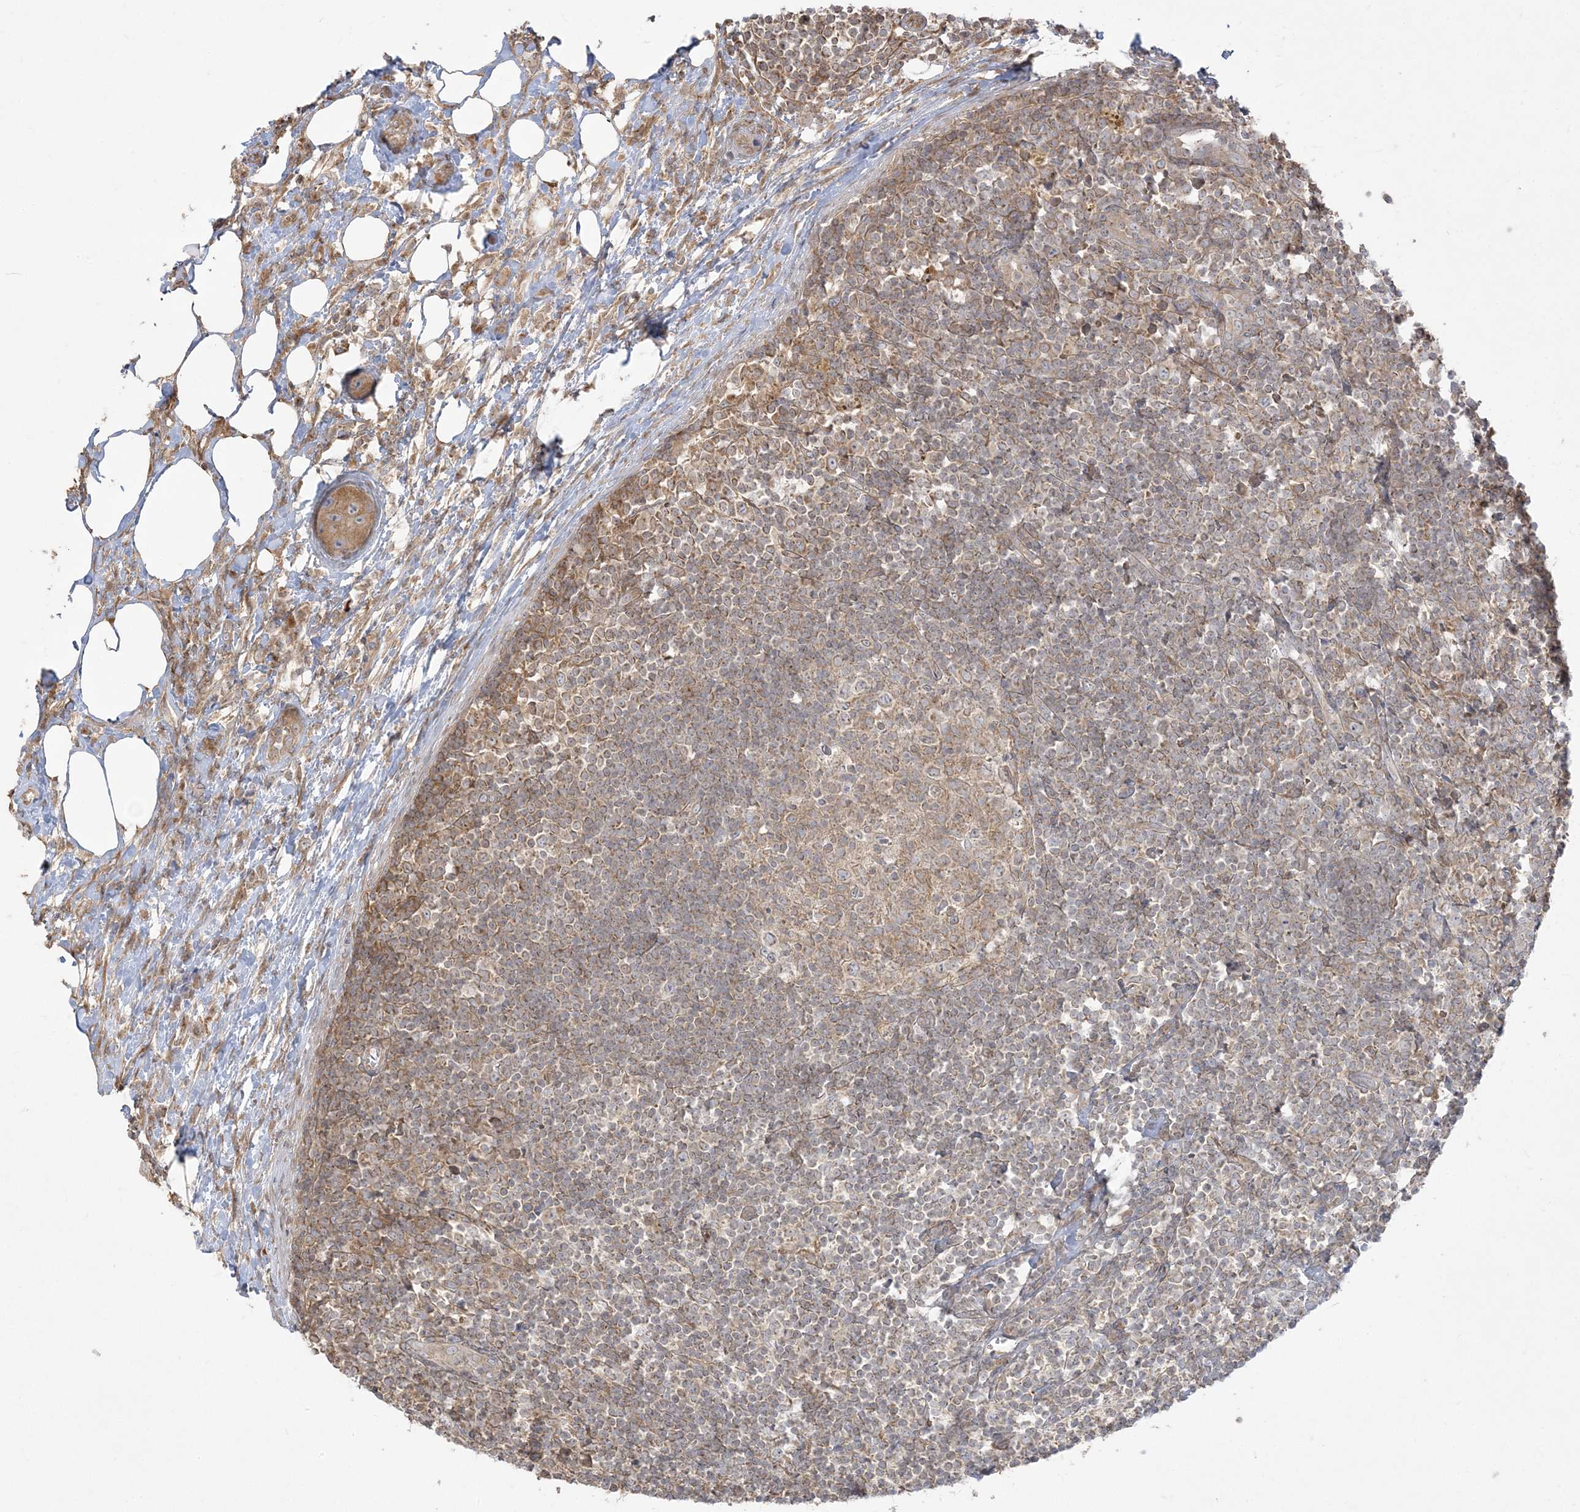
{"staining": {"intensity": "moderate", "quantity": ">75%", "location": "cytoplasmic/membranous"}, "tissue": "lymph node", "cell_type": "Germinal center cells", "image_type": "normal", "snomed": [{"axis": "morphology", "description": "Normal tissue, NOS"}, {"axis": "morphology", "description": "Squamous cell carcinoma, metastatic, NOS"}, {"axis": "topography", "description": "Lymph node"}], "caption": "High-magnification brightfield microscopy of benign lymph node stained with DAB (brown) and counterstained with hematoxylin (blue). germinal center cells exhibit moderate cytoplasmic/membranous positivity is present in approximately>75% of cells. (DAB (3,3'-diaminobenzidine) IHC with brightfield microscopy, high magnification).", "gene": "ZC3H6", "patient": {"sex": "male", "age": 73}}